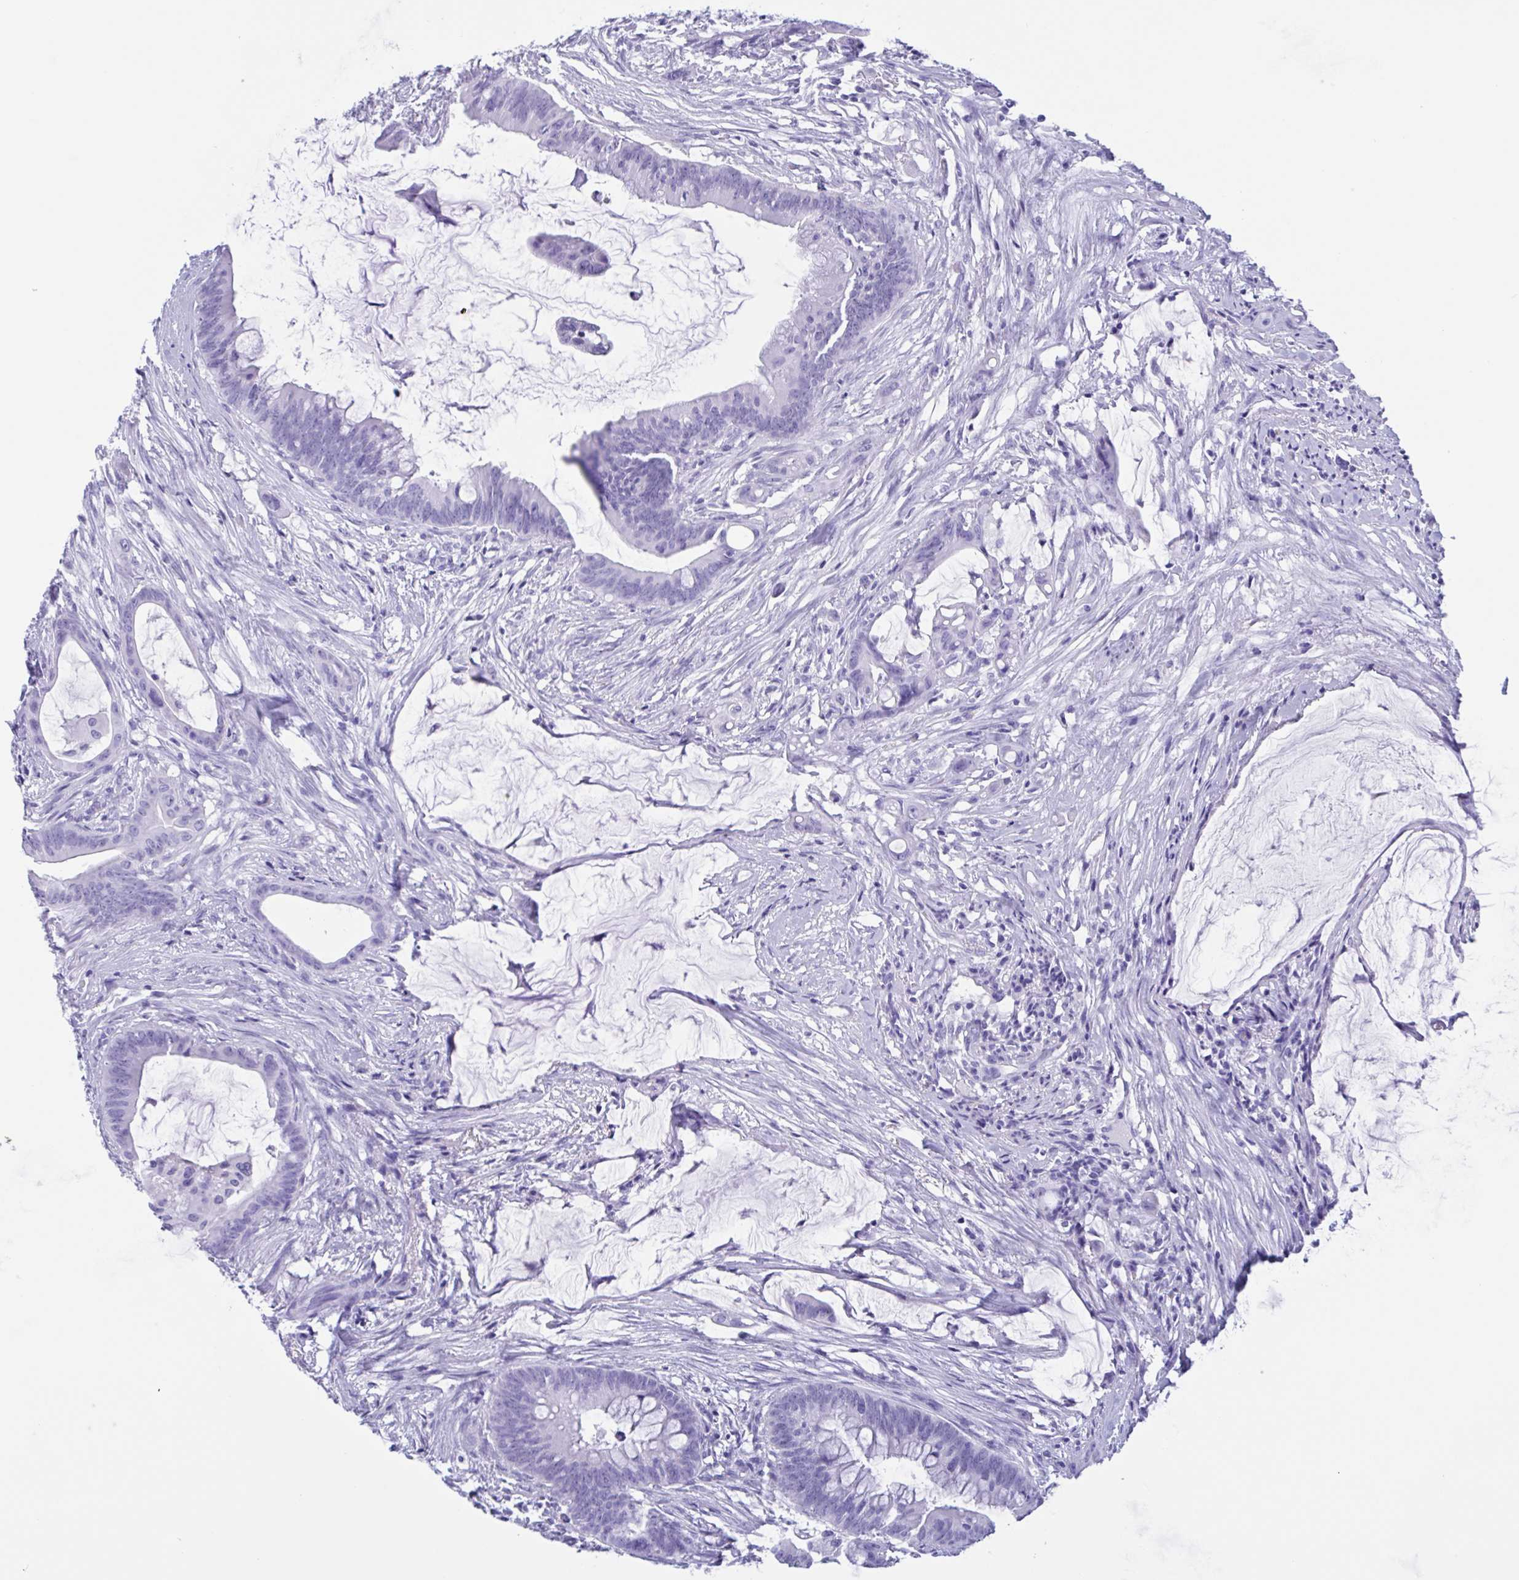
{"staining": {"intensity": "negative", "quantity": "none", "location": "none"}, "tissue": "colorectal cancer", "cell_type": "Tumor cells", "image_type": "cancer", "snomed": [{"axis": "morphology", "description": "Adenocarcinoma, NOS"}, {"axis": "topography", "description": "Colon"}], "caption": "Micrograph shows no protein staining in tumor cells of colorectal cancer (adenocarcinoma) tissue.", "gene": "ZNF850", "patient": {"sex": "male", "age": 62}}